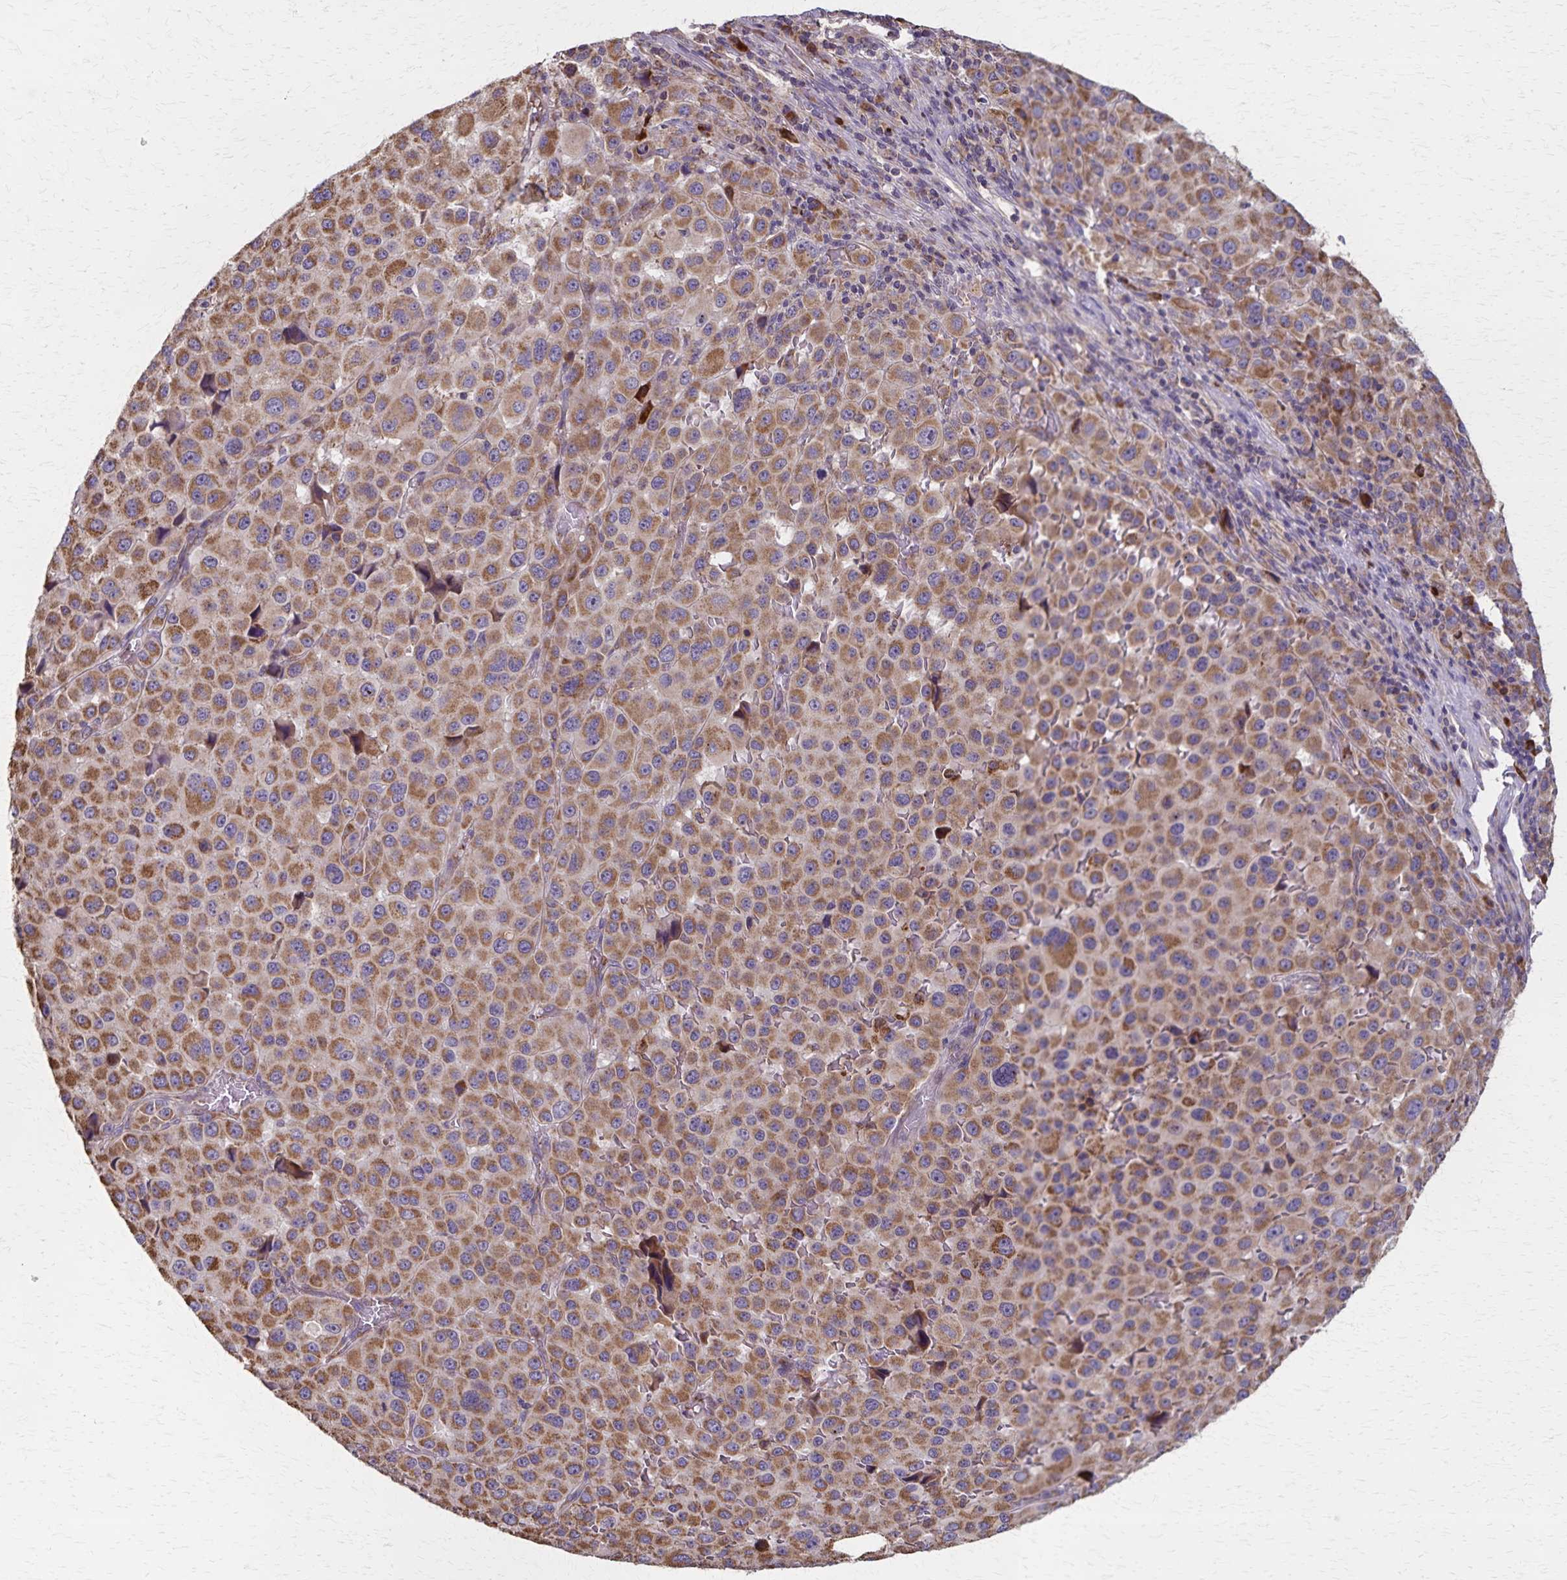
{"staining": {"intensity": "moderate", "quantity": ">75%", "location": "cytoplasmic/membranous"}, "tissue": "melanoma", "cell_type": "Tumor cells", "image_type": "cancer", "snomed": [{"axis": "morphology", "description": "Malignant melanoma, Metastatic site"}, {"axis": "topography", "description": "Lymph node"}], "caption": "Immunohistochemistry (IHC) (DAB (3,3'-diaminobenzidine)) staining of human malignant melanoma (metastatic site) shows moderate cytoplasmic/membranous protein positivity in about >75% of tumor cells. (IHC, brightfield microscopy, high magnification).", "gene": "RNF10", "patient": {"sex": "female", "age": 65}}